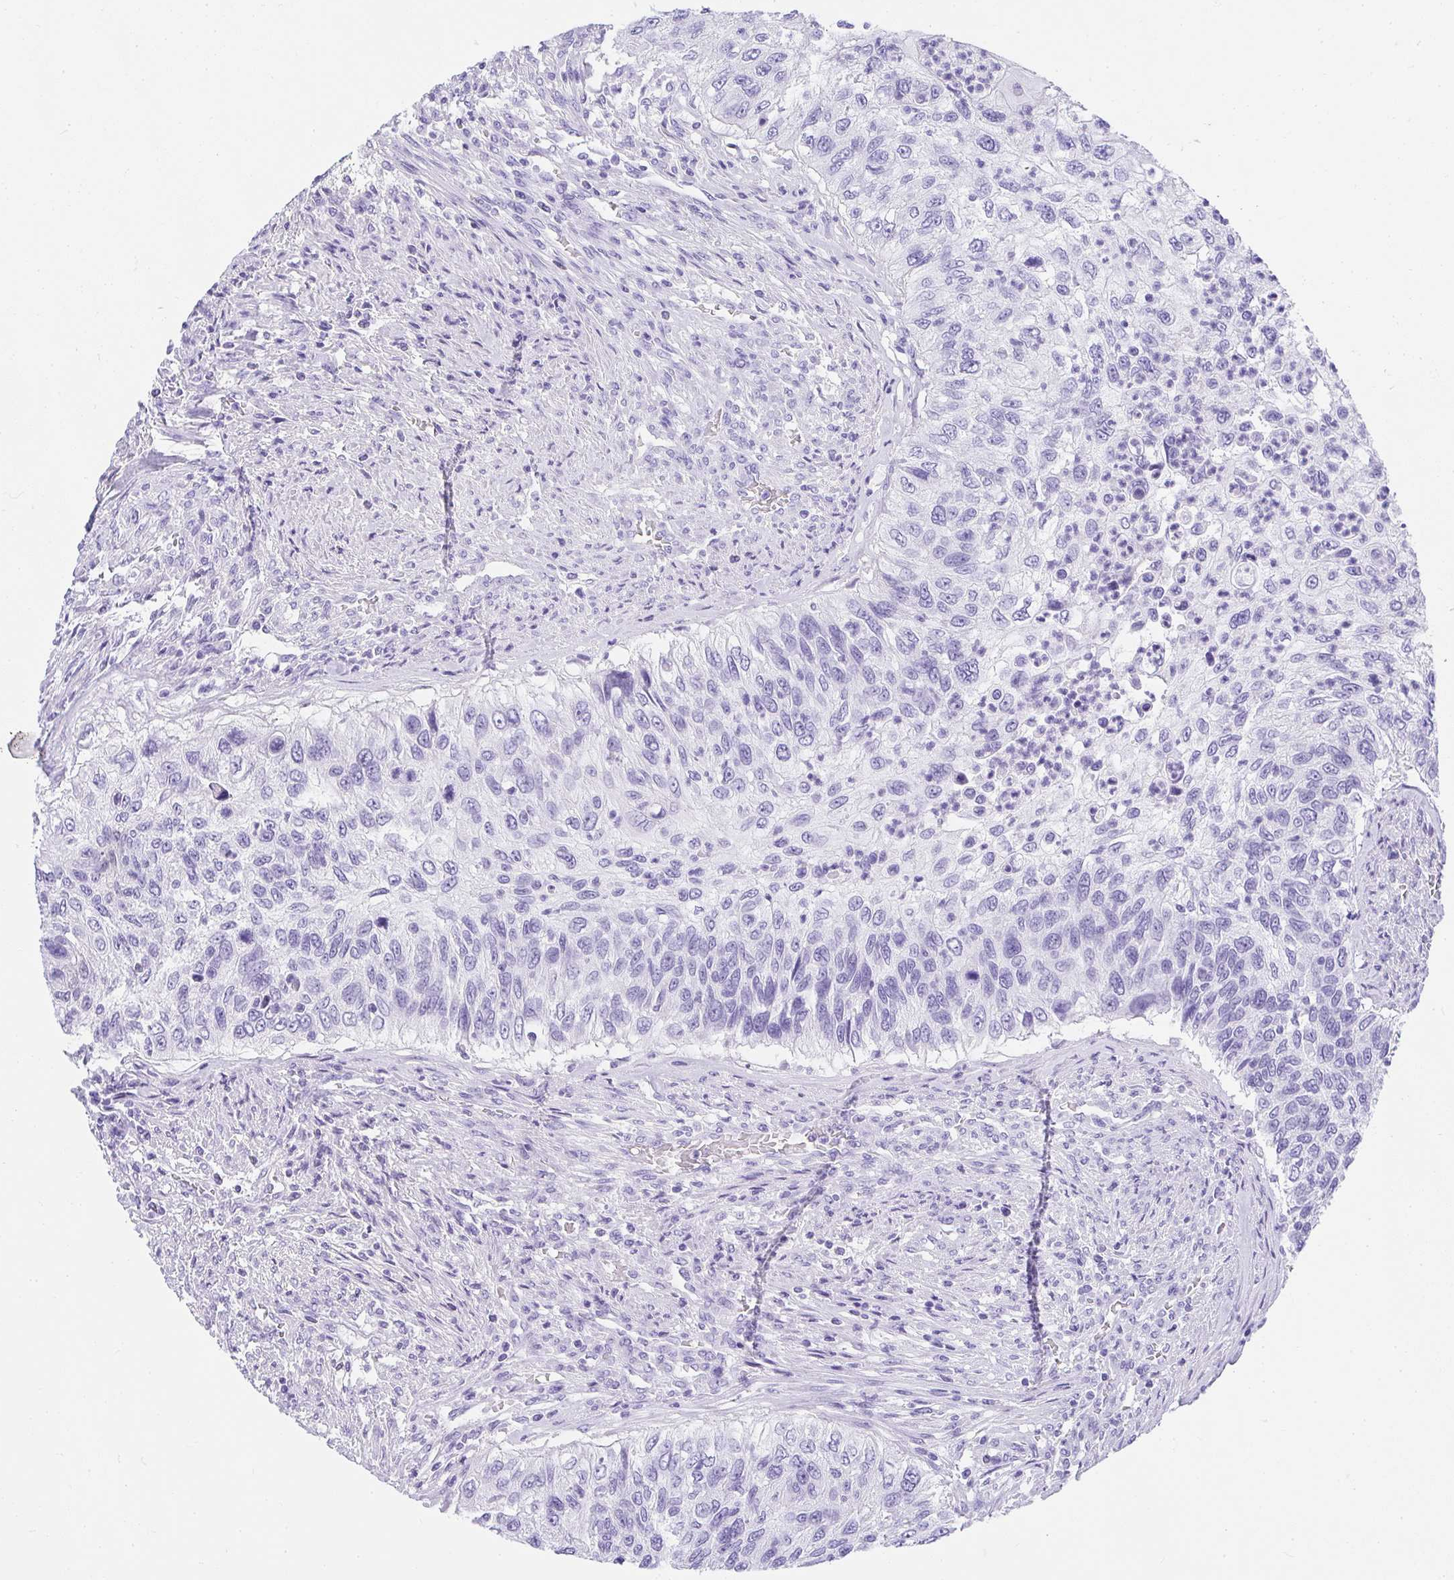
{"staining": {"intensity": "negative", "quantity": "none", "location": "none"}, "tissue": "urothelial cancer", "cell_type": "Tumor cells", "image_type": "cancer", "snomed": [{"axis": "morphology", "description": "Urothelial carcinoma, High grade"}, {"axis": "topography", "description": "Urinary bladder"}], "caption": "High power microscopy image of an immunohistochemistry photomicrograph of urothelial cancer, revealing no significant expression in tumor cells. Brightfield microscopy of immunohistochemistry stained with DAB (brown) and hematoxylin (blue), captured at high magnification.", "gene": "AVIL", "patient": {"sex": "female", "age": 60}}